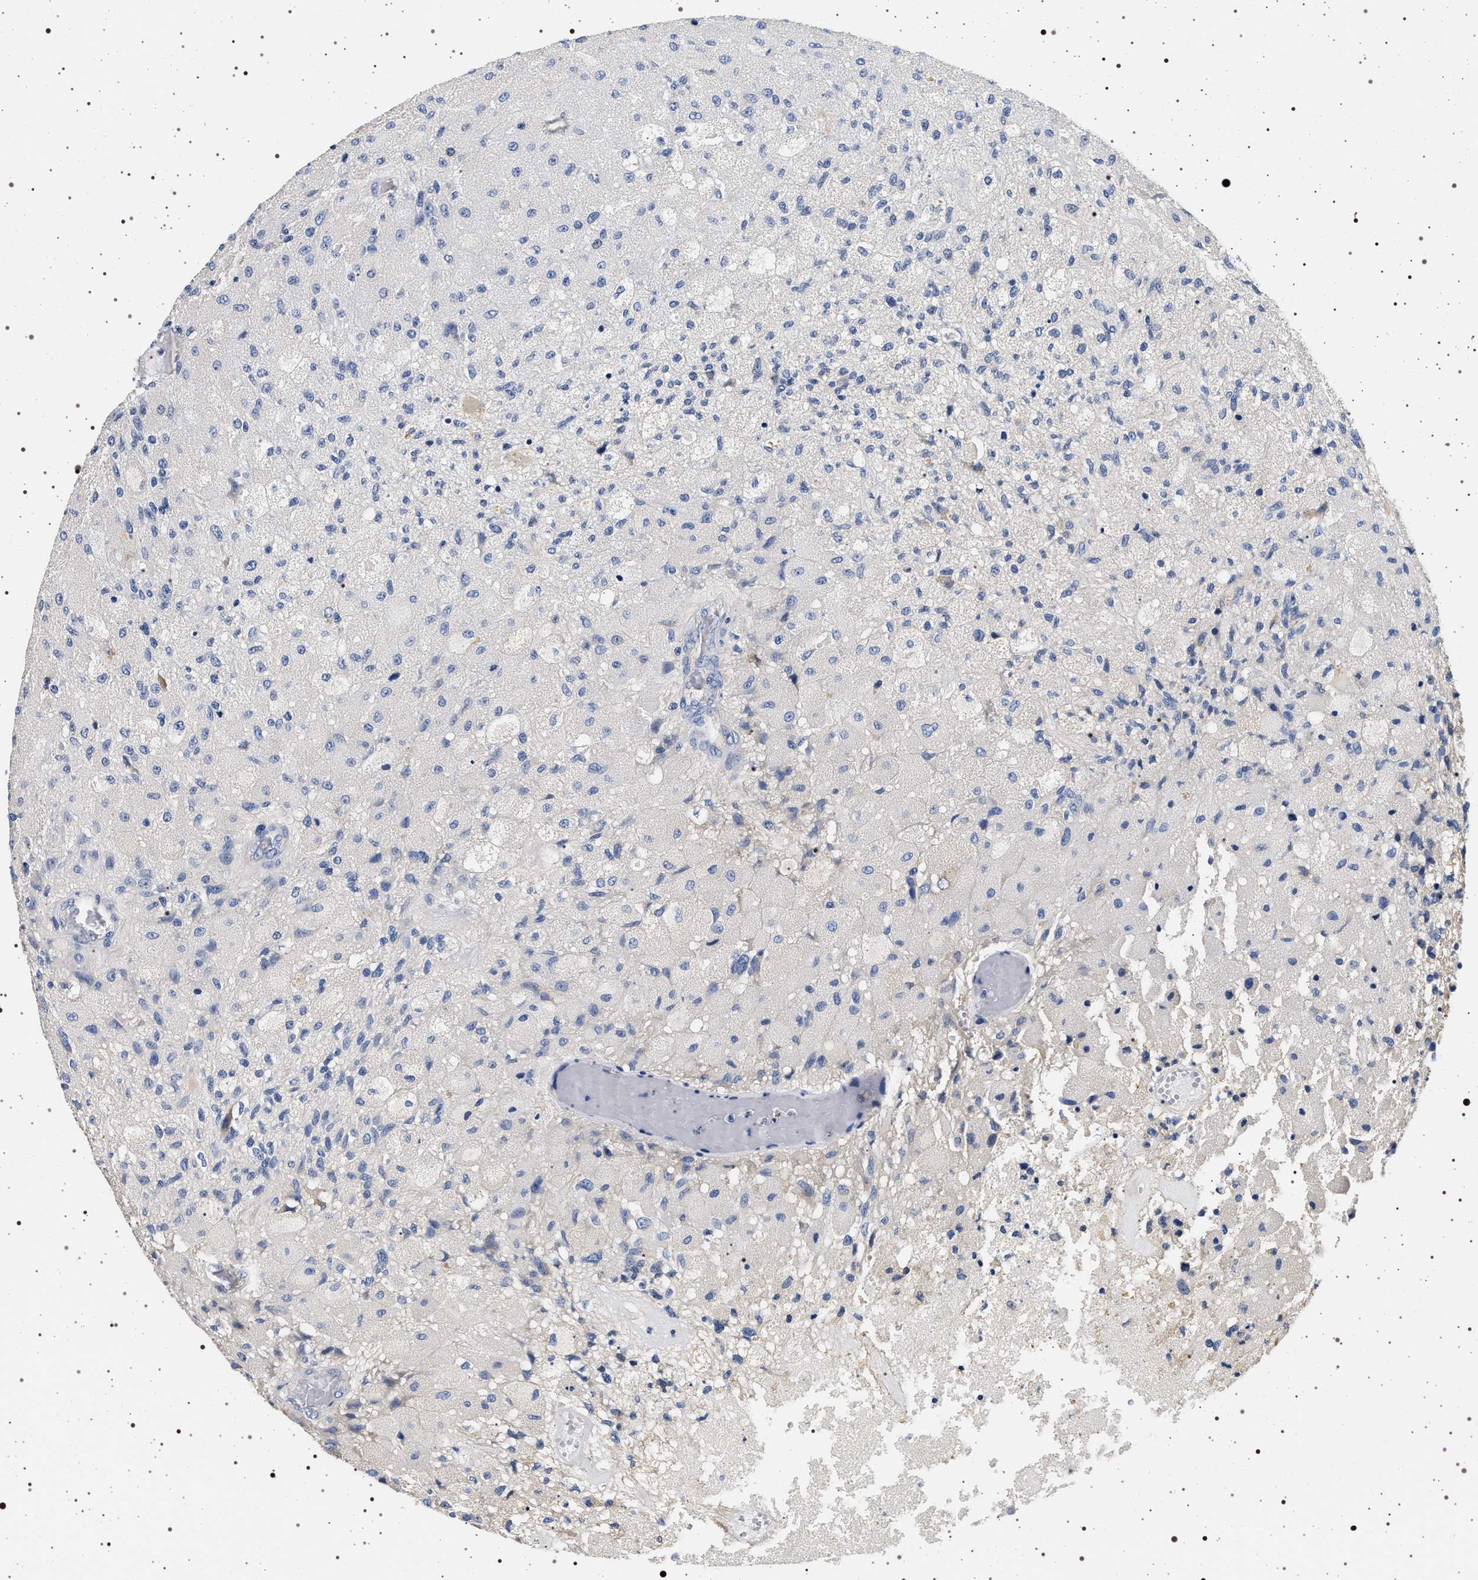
{"staining": {"intensity": "negative", "quantity": "none", "location": "none"}, "tissue": "glioma", "cell_type": "Tumor cells", "image_type": "cancer", "snomed": [{"axis": "morphology", "description": "Normal tissue, NOS"}, {"axis": "morphology", "description": "Glioma, malignant, High grade"}, {"axis": "topography", "description": "Cerebral cortex"}], "caption": "A micrograph of glioma stained for a protein reveals no brown staining in tumor cells. (Stains: DAB (3,3'-diaminobenzidine) immunohistochemistry with hematoxylin counter stain, Microscopy: brightfield microscopy at high magnification).", "gene": "HSD17B1", "patient": {"sex": "male", "age": 77}}